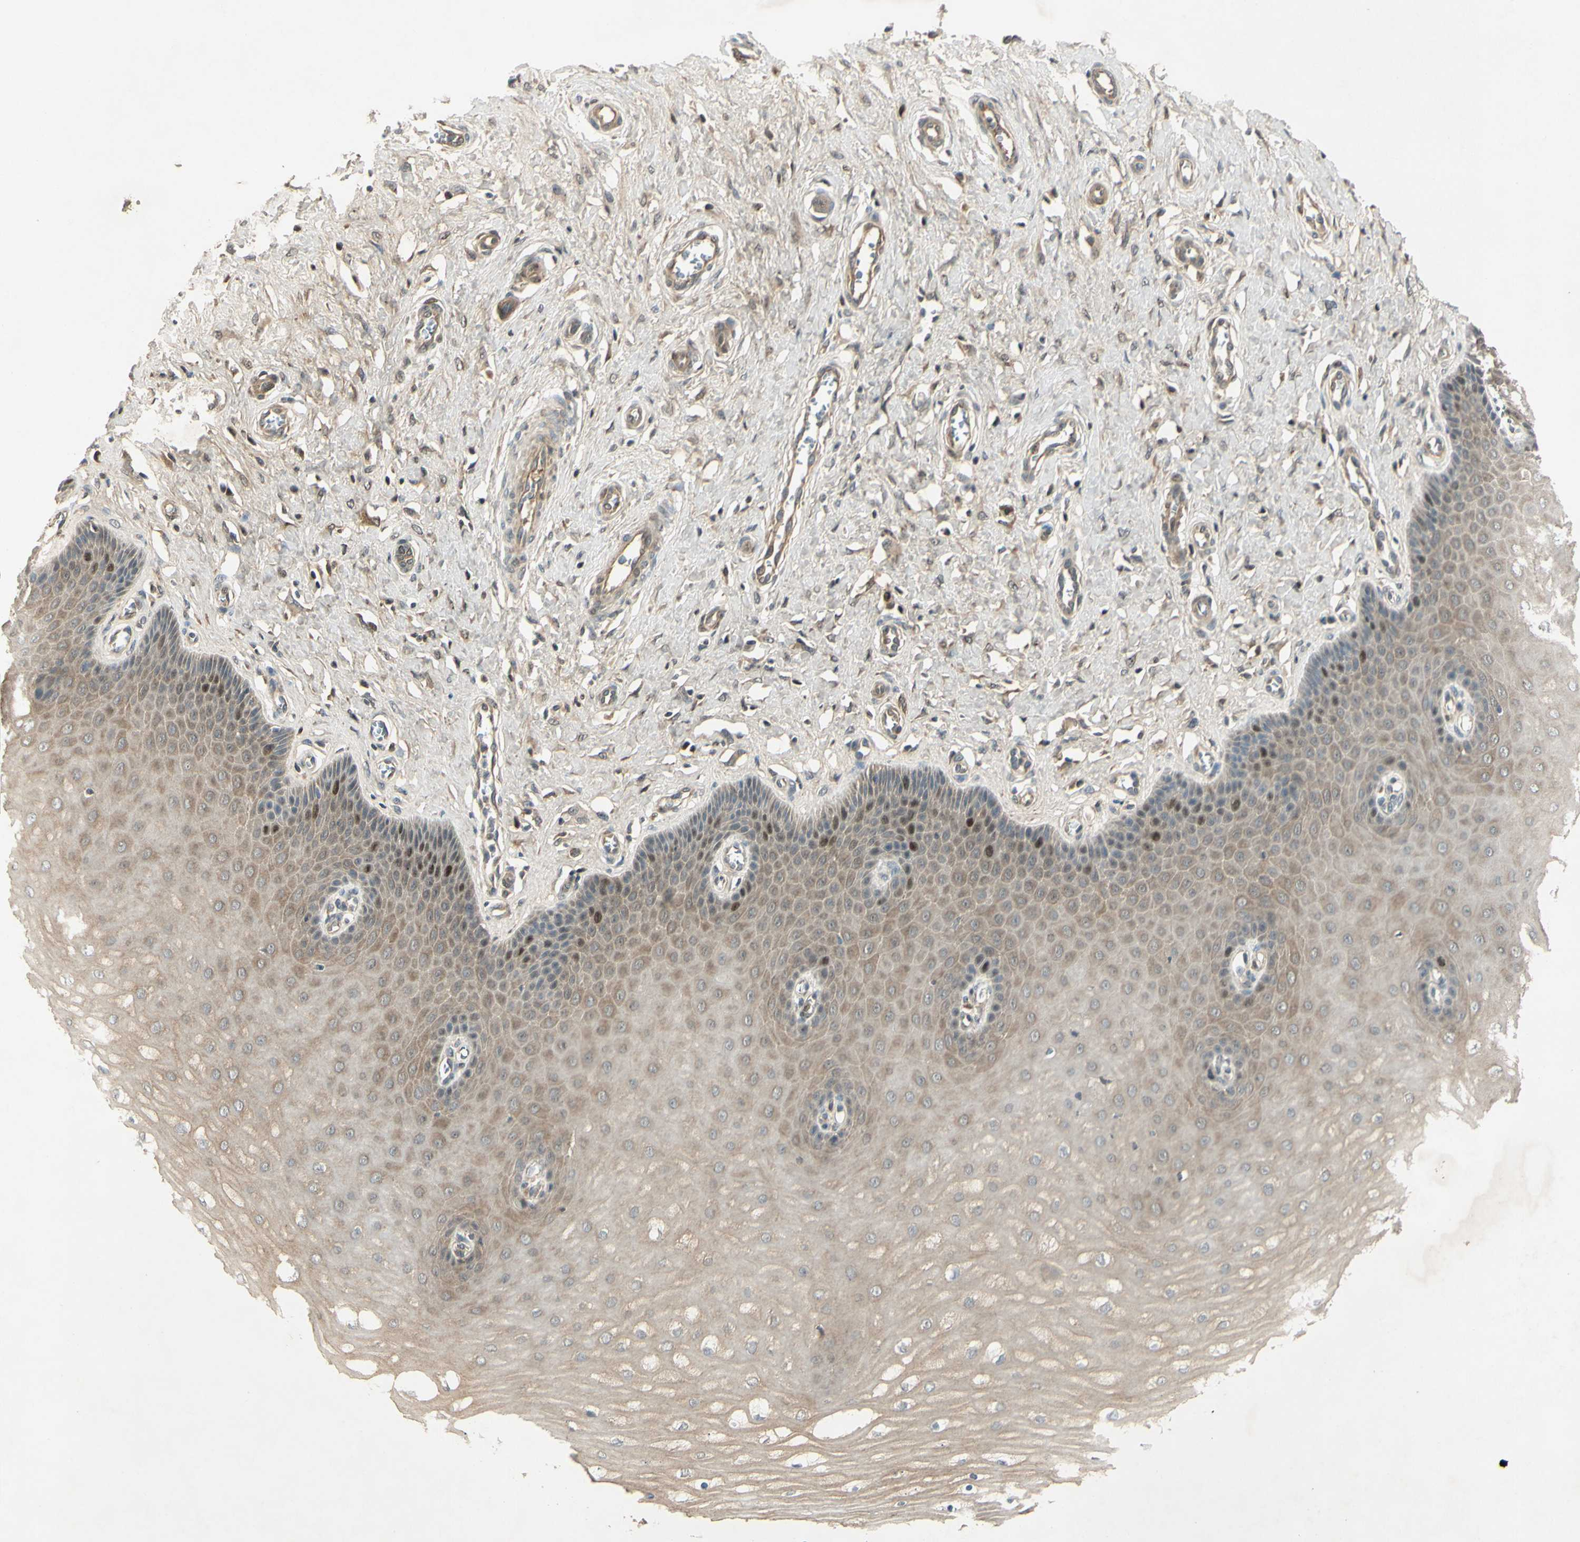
{"staining": {"intensity": "moderate", "quantity": "<25%", "location": "nuclear"}, "tissue": "cervix", "cell_type": "Glandular cells", "image_type": "normal", "snomed": [{"axis": "morphology", "description": "Normal tissue, NOS"}, {"axis": "topography", "description": "Cervix"}], "caption": "Protein expression by immunohistochemistry (IHC) demonstrates moderate nuclear positivity in approximately <25% of glandular cells in normal cervix. The staining was performed using DAB, with brown indicating positive protein expression. Nuclei are stained blue with hematoxylin.", "gene": "RAD18", "patient": {"sex": "female", "age": 55}}